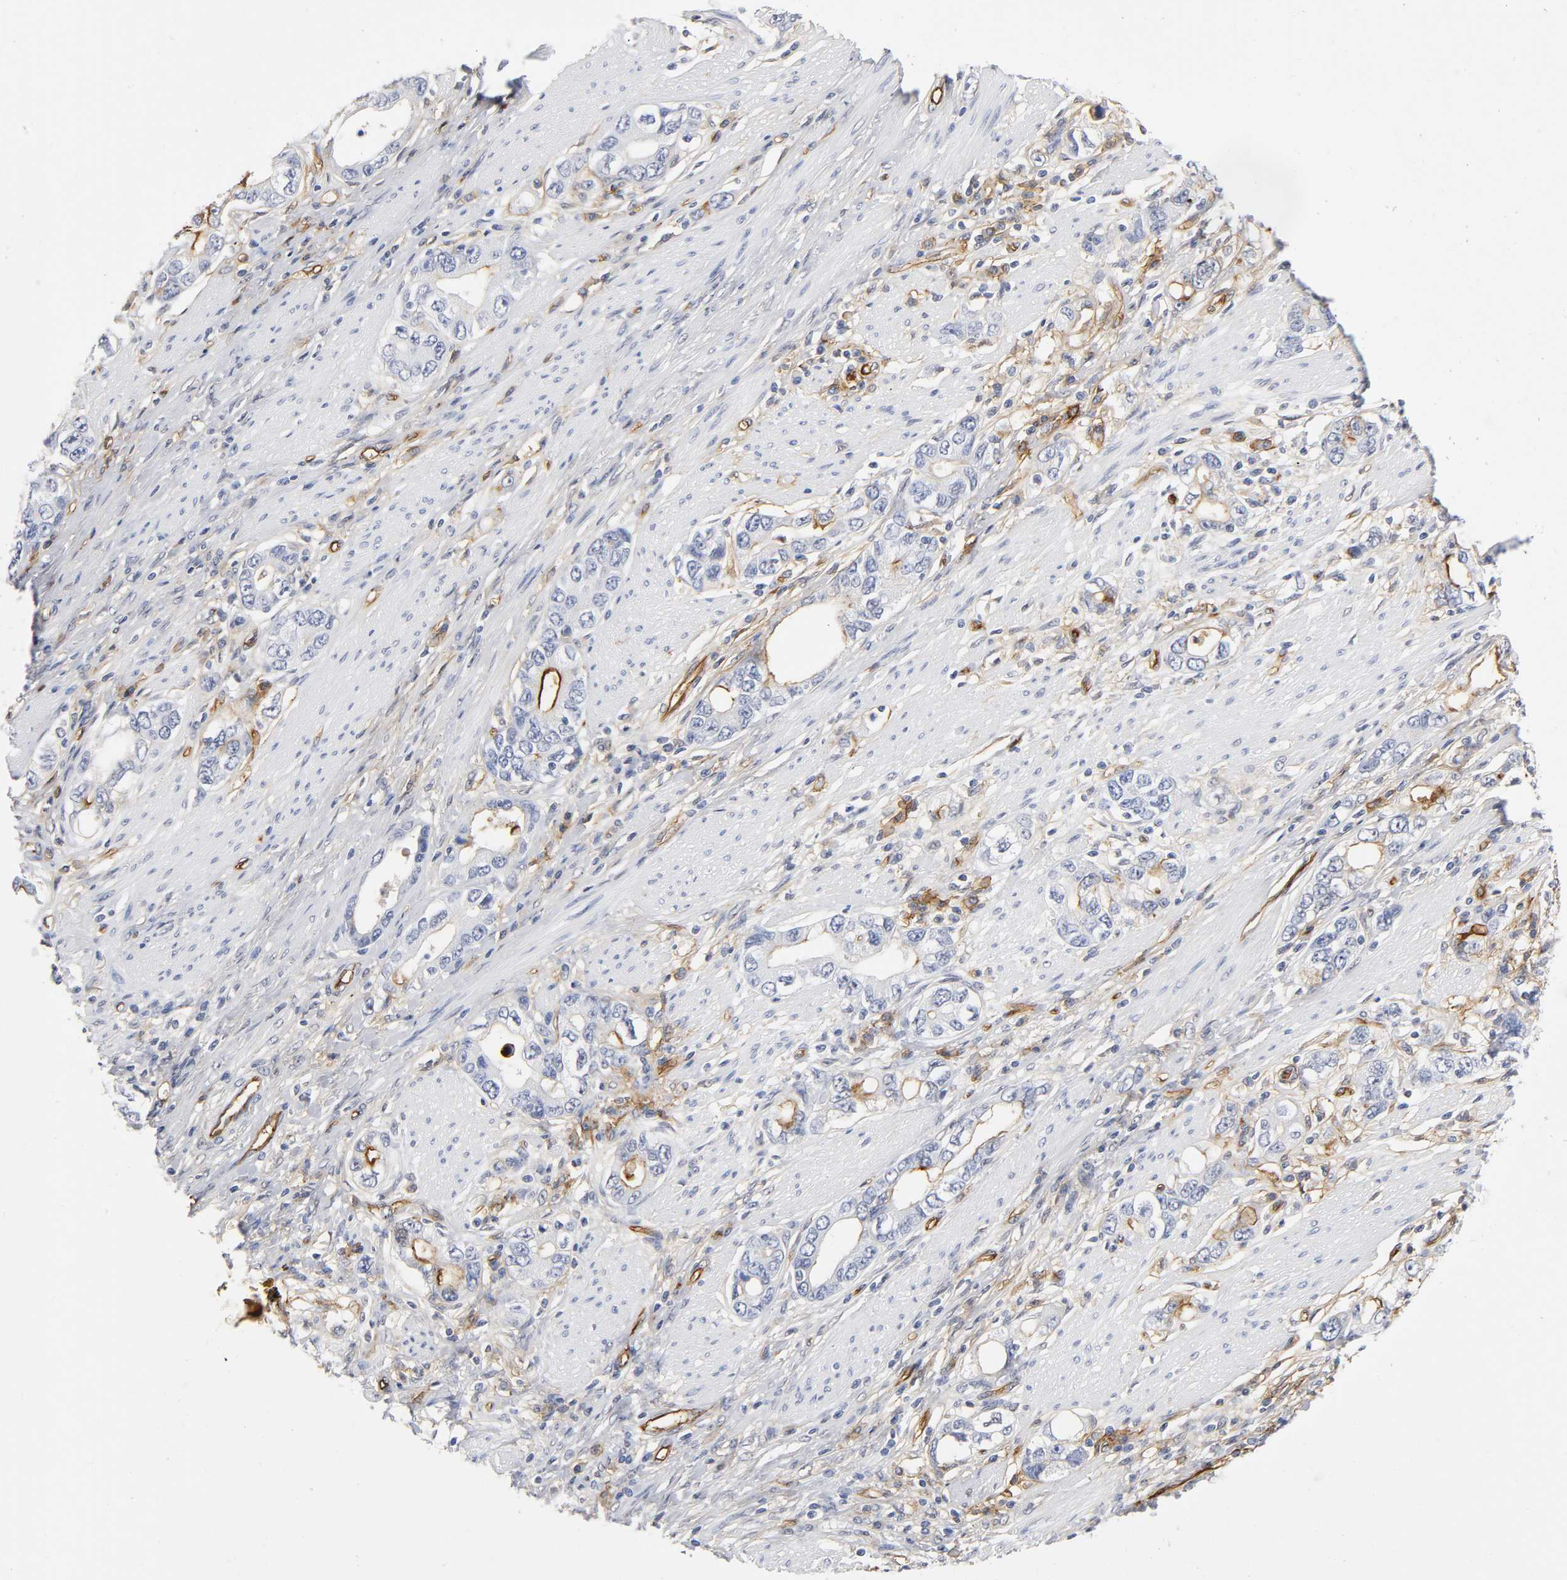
{"staining": {"intensity": "strong", "quantity": "<25%", "location": "cytoplasmic/membranous"}, "tissue": "stomach cancer", "cell_type": "Tumor cells", "image_type": "cancer", "snomed": [{"axis": "morphology", "description": "Adenocarcinoma, NOS"}, {"axis": "topography", "description": "Stomach, lower"}], "caption": "Human adenocarcinoma (stomach) stained for a protein (brown) displays strong cytoplasmic/membranous positive staining in about <25% of tumor cells.", "gene": "ICAM1", "patient": {"sex": "female", "age": 93}}